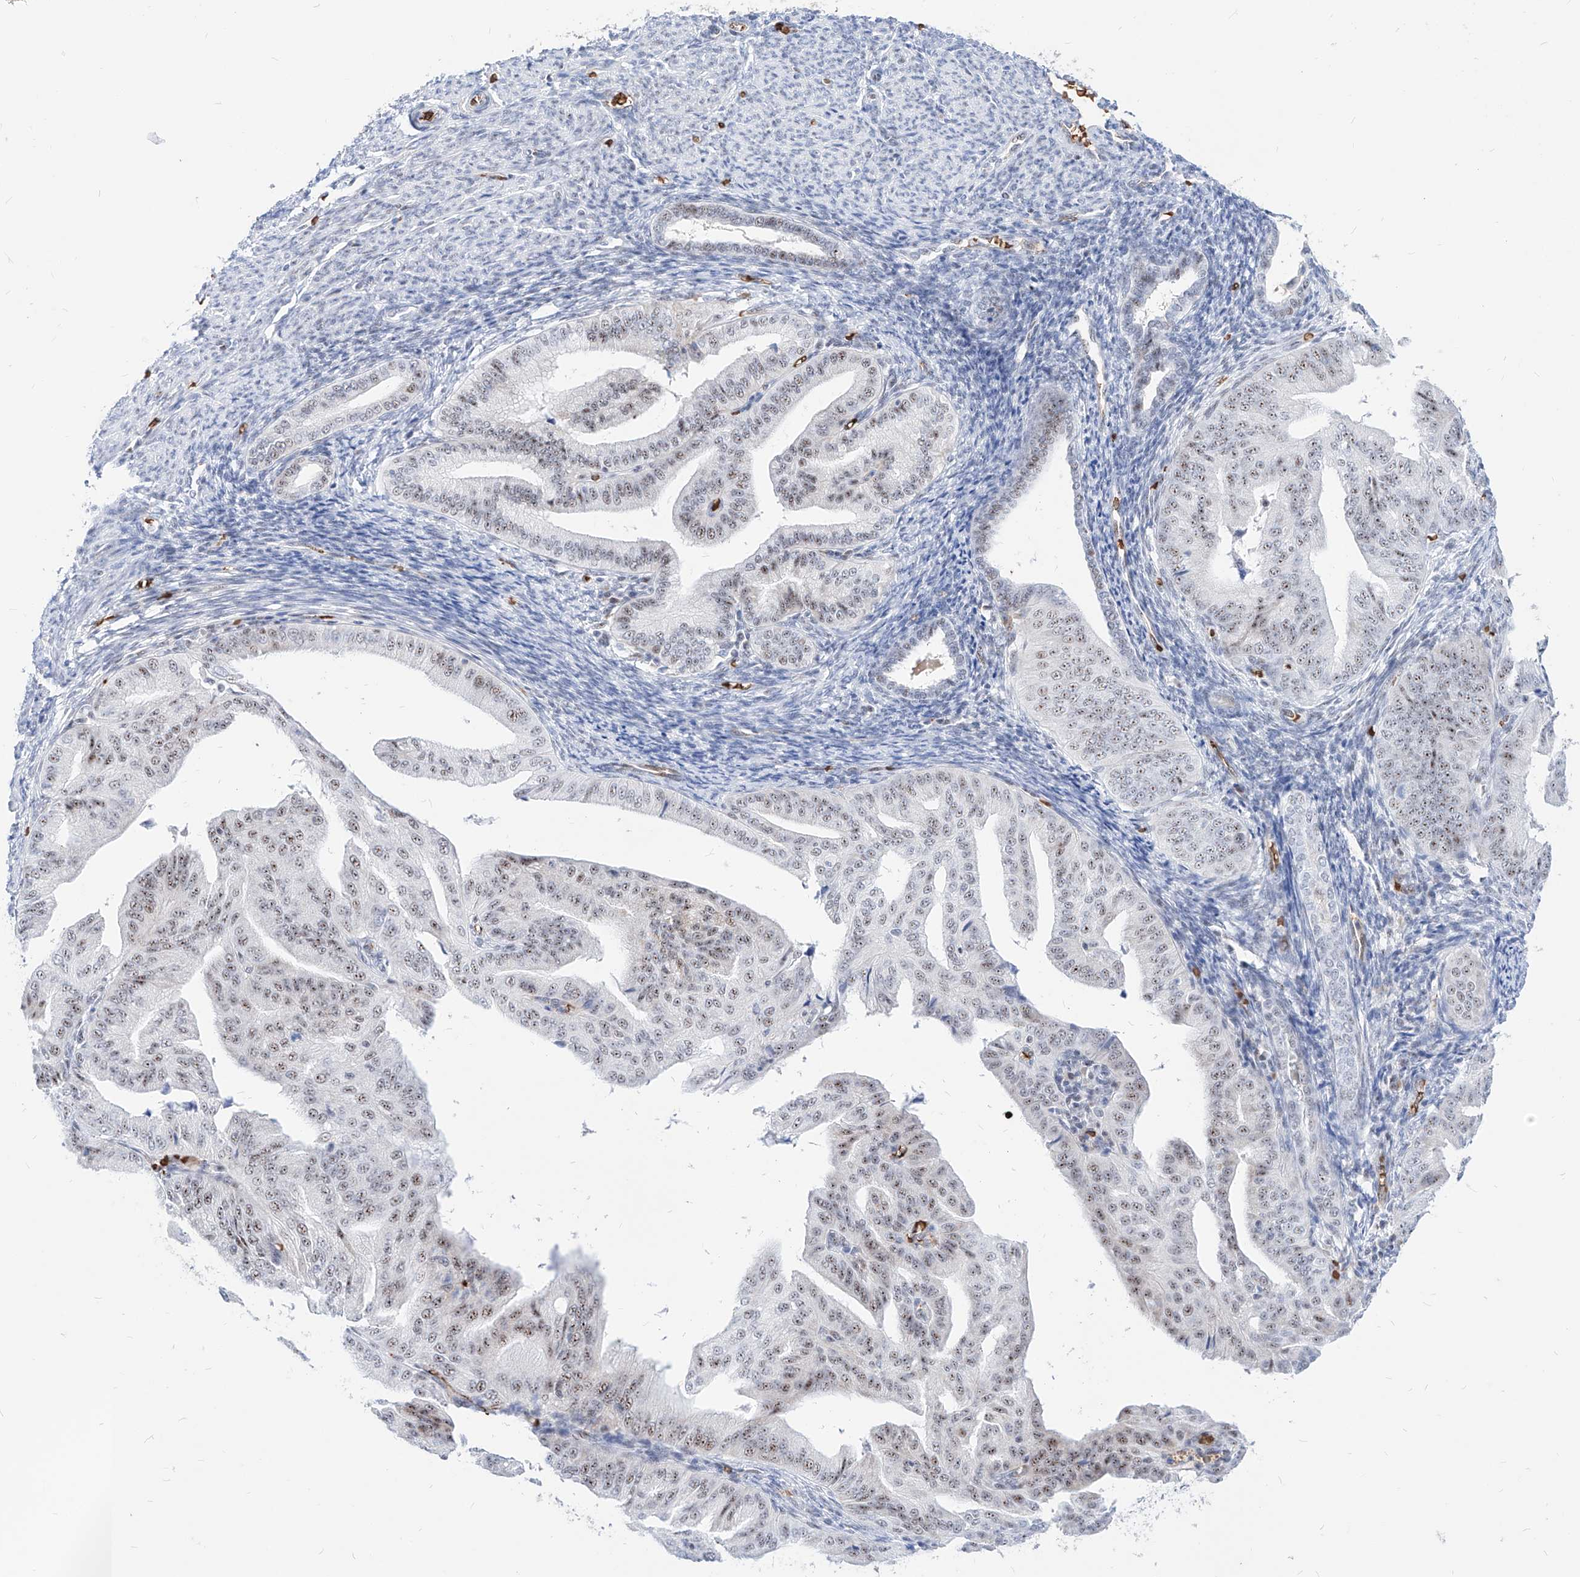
{"staining": {"intensity": "moderate", "quantity": ">75%", "location": "nuclear"}, "tissue": "endometrial cancer", "cell_type": "Tumor cells", "image_type": "cancer", "snomed": [{"axis": "morphology", "description": "Adenocarcinoma, NOS"}, {"axis": "topography", "description": "Endometrium"}], "caption": "This micrograph demonstrates immunohistochemistry staining of endometrial cancer (adenocarcinoma), with medium moderate nuclear positivity in approximately >75% of tumor cells.", "gene": "ZFP42", "patient": {"sex": "female", "age": 58}}